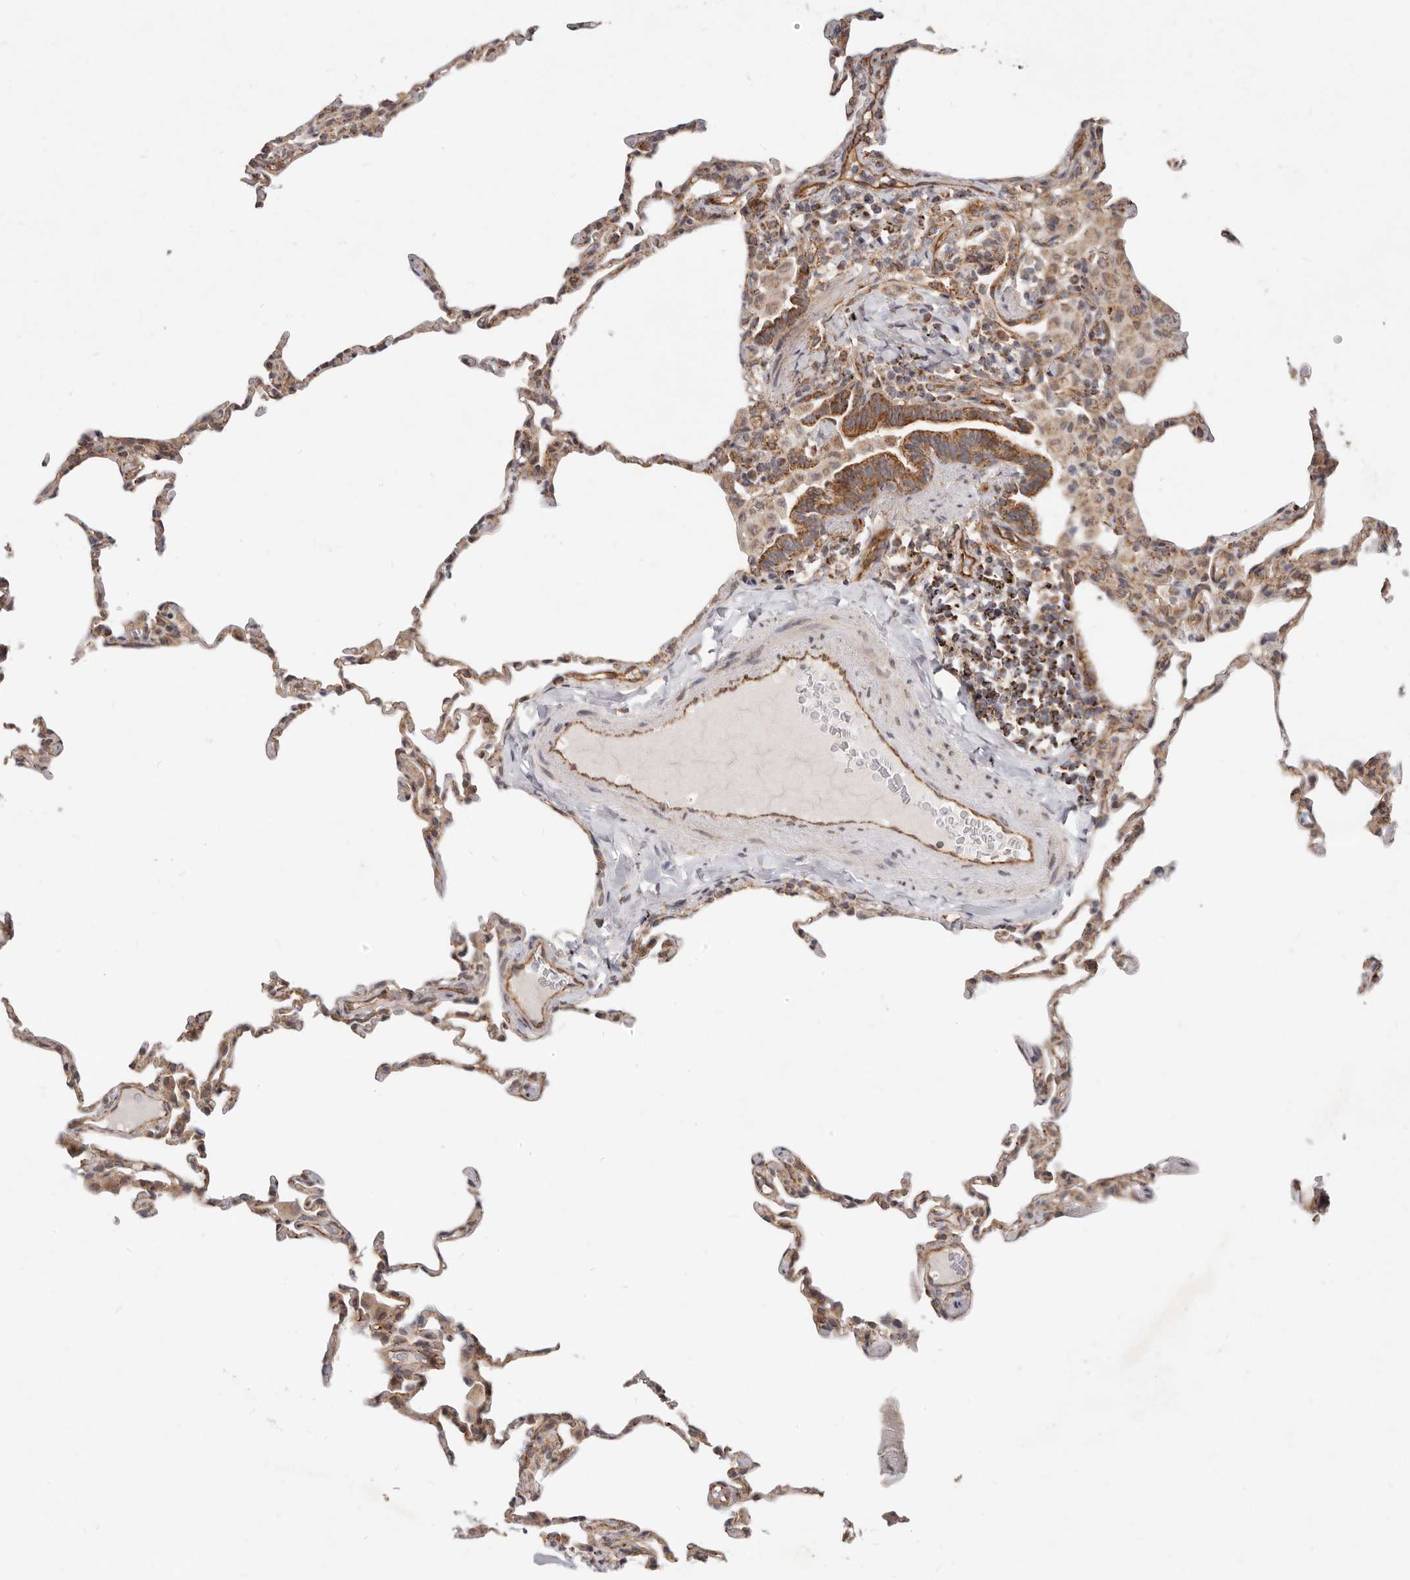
{"staining": {"intensity": "moderate", "quantity": "25%-75%", "location": "cytoplasmic/membranous"}, "tissue": "lung", "cell_type": "Alveolar cells", "image_type": "normal", "snomed": [{"axis": "morphology", "description": "Normal tissue, NOS"}, {"axis": "topography", "description": "Lung"}], "caption": "Brown immunohistochemical staining in benign lung displays moderate cytoplasmic/membranous positivity in approximately 25%-75% of alveolar cells. (Stains: DAB (3,3'-diaminobenzidine) in brown, nuclei in blue, Microscopy: brightfield microscopy at high magnification).", "gene": "USP49", "patient": {"sex": "male", "age": 20}}